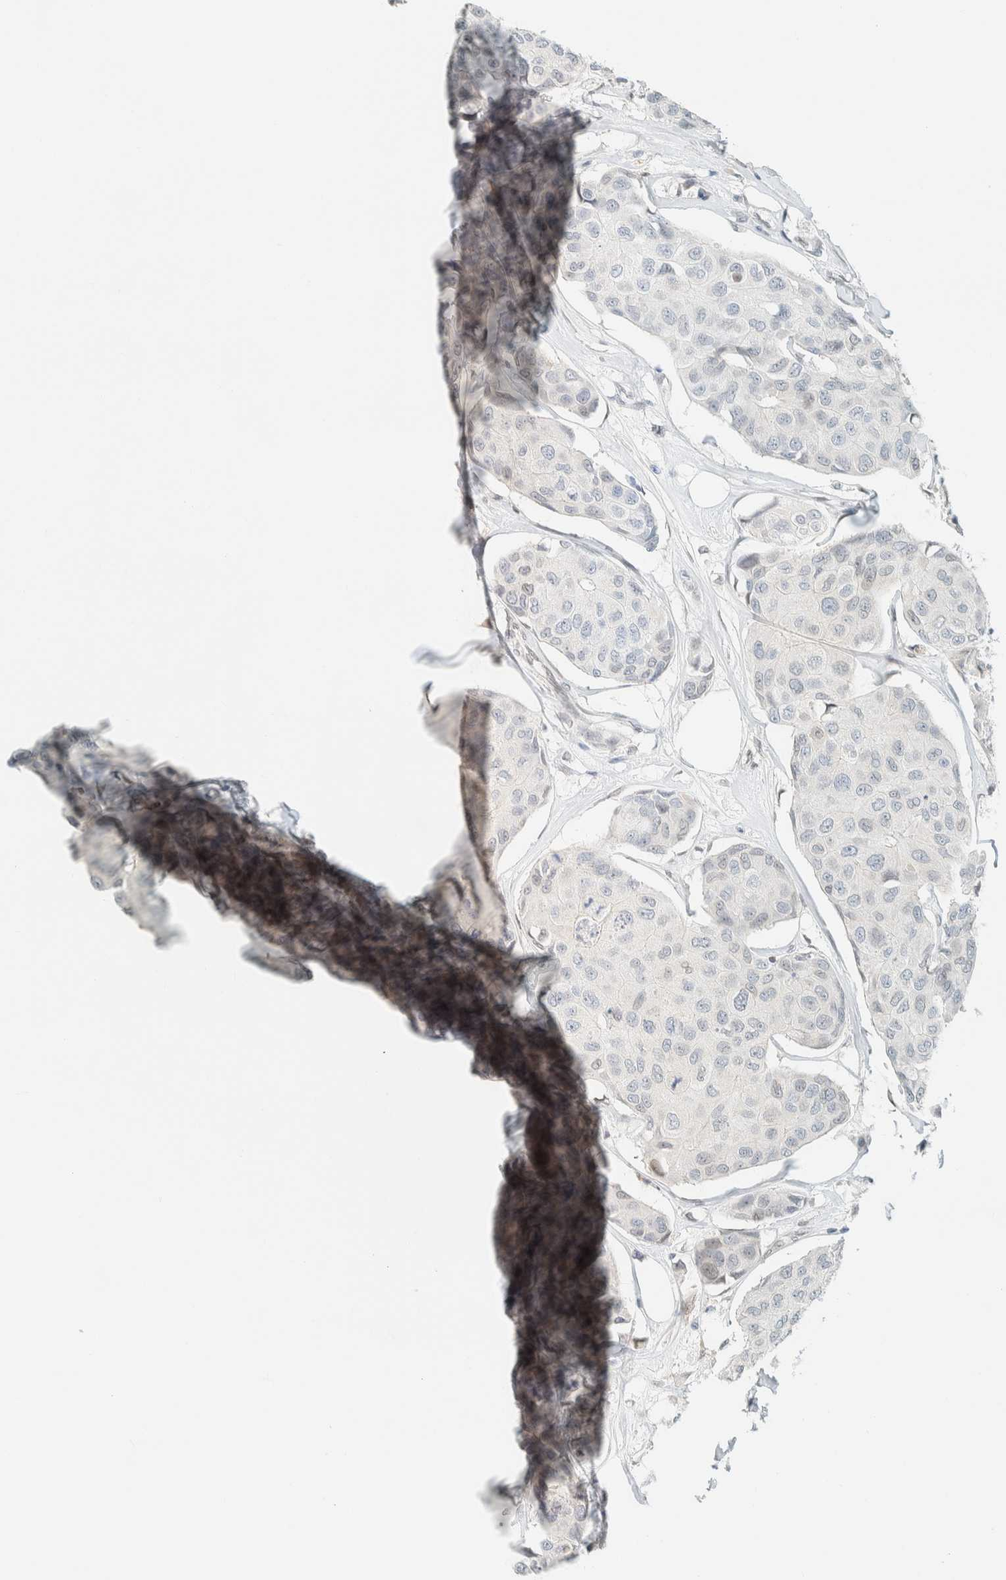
{"staining": {"intensity": "negative", "quantity": "none", "location": "none"}, "tissue": "breast cancer", "cell_type": "Tumor cells", "image_type": "cancer", "snomed": [{"axis": "morphology", "description": "Duct carcinoma"}, {"axis": "topography", "description": "Breast"}], "caption": "Immunohistochemical staining of human breast cancer reveals no significant positivity in tumor cells.", "gene": "C1QTNF12", "patient": {"sex": "female", "age": 80}}